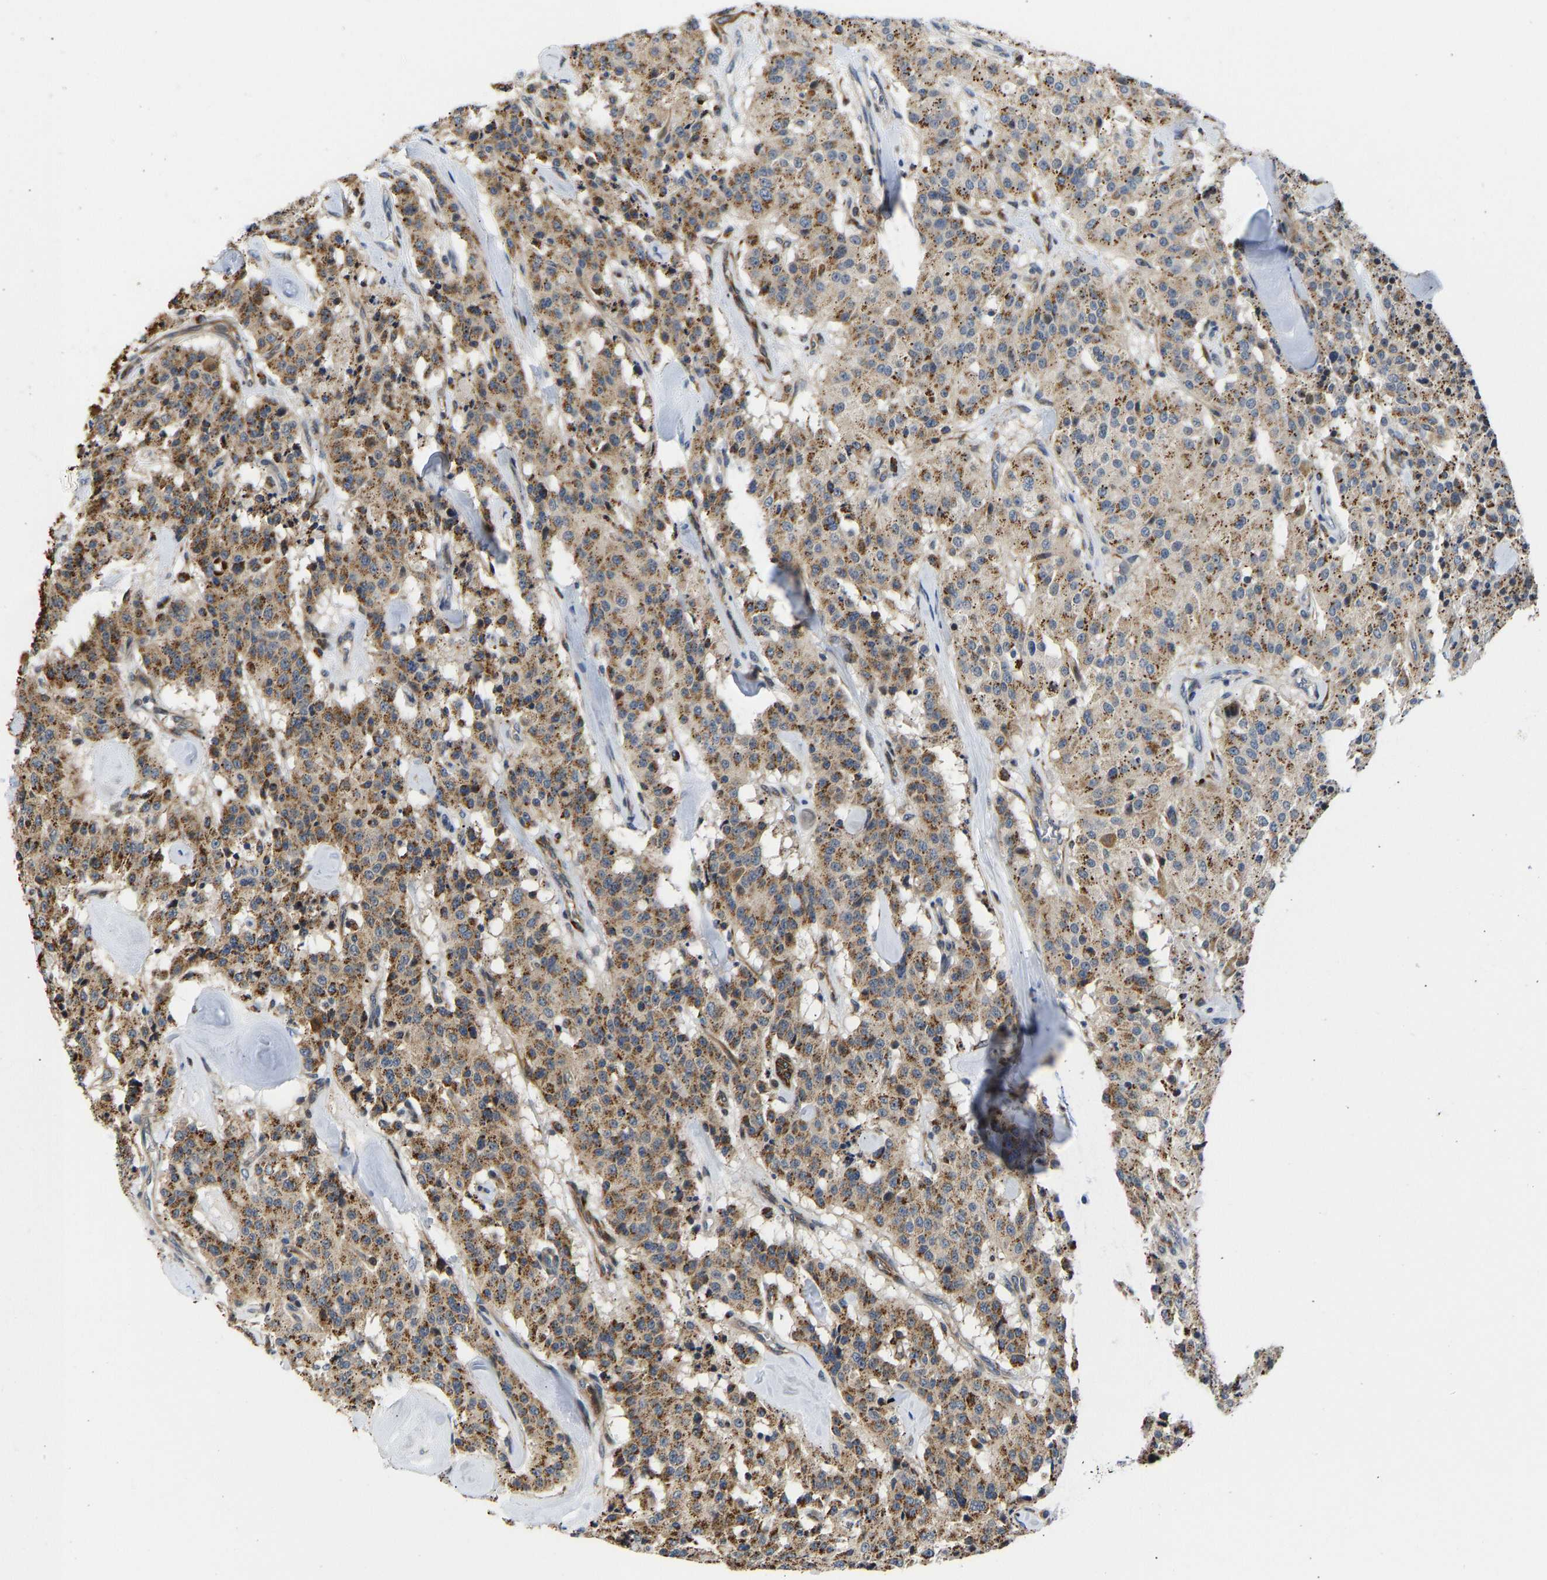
{"staining": {"intensity": "moderate", "quantity": ">75%", "location": "cytoplasmic/membranous"}, "tissue": "carcinoid", "cell_type": "Tumor cells", "image_type": "cancer", "snomed": [{"axis": "morphology", "description": "Carcinoid, malignant, NOS"}, {"axis": "topography", "description": "Lung"}], "caption": "The micrograph shows immunohistochemical staining of carcinoid (malignant). There is moderate cytoplasmic/membranous positivity is seen in about >75% of tumor cells.", "gene": "RESF1", "patient": {"sex": "male", "age": 30}}